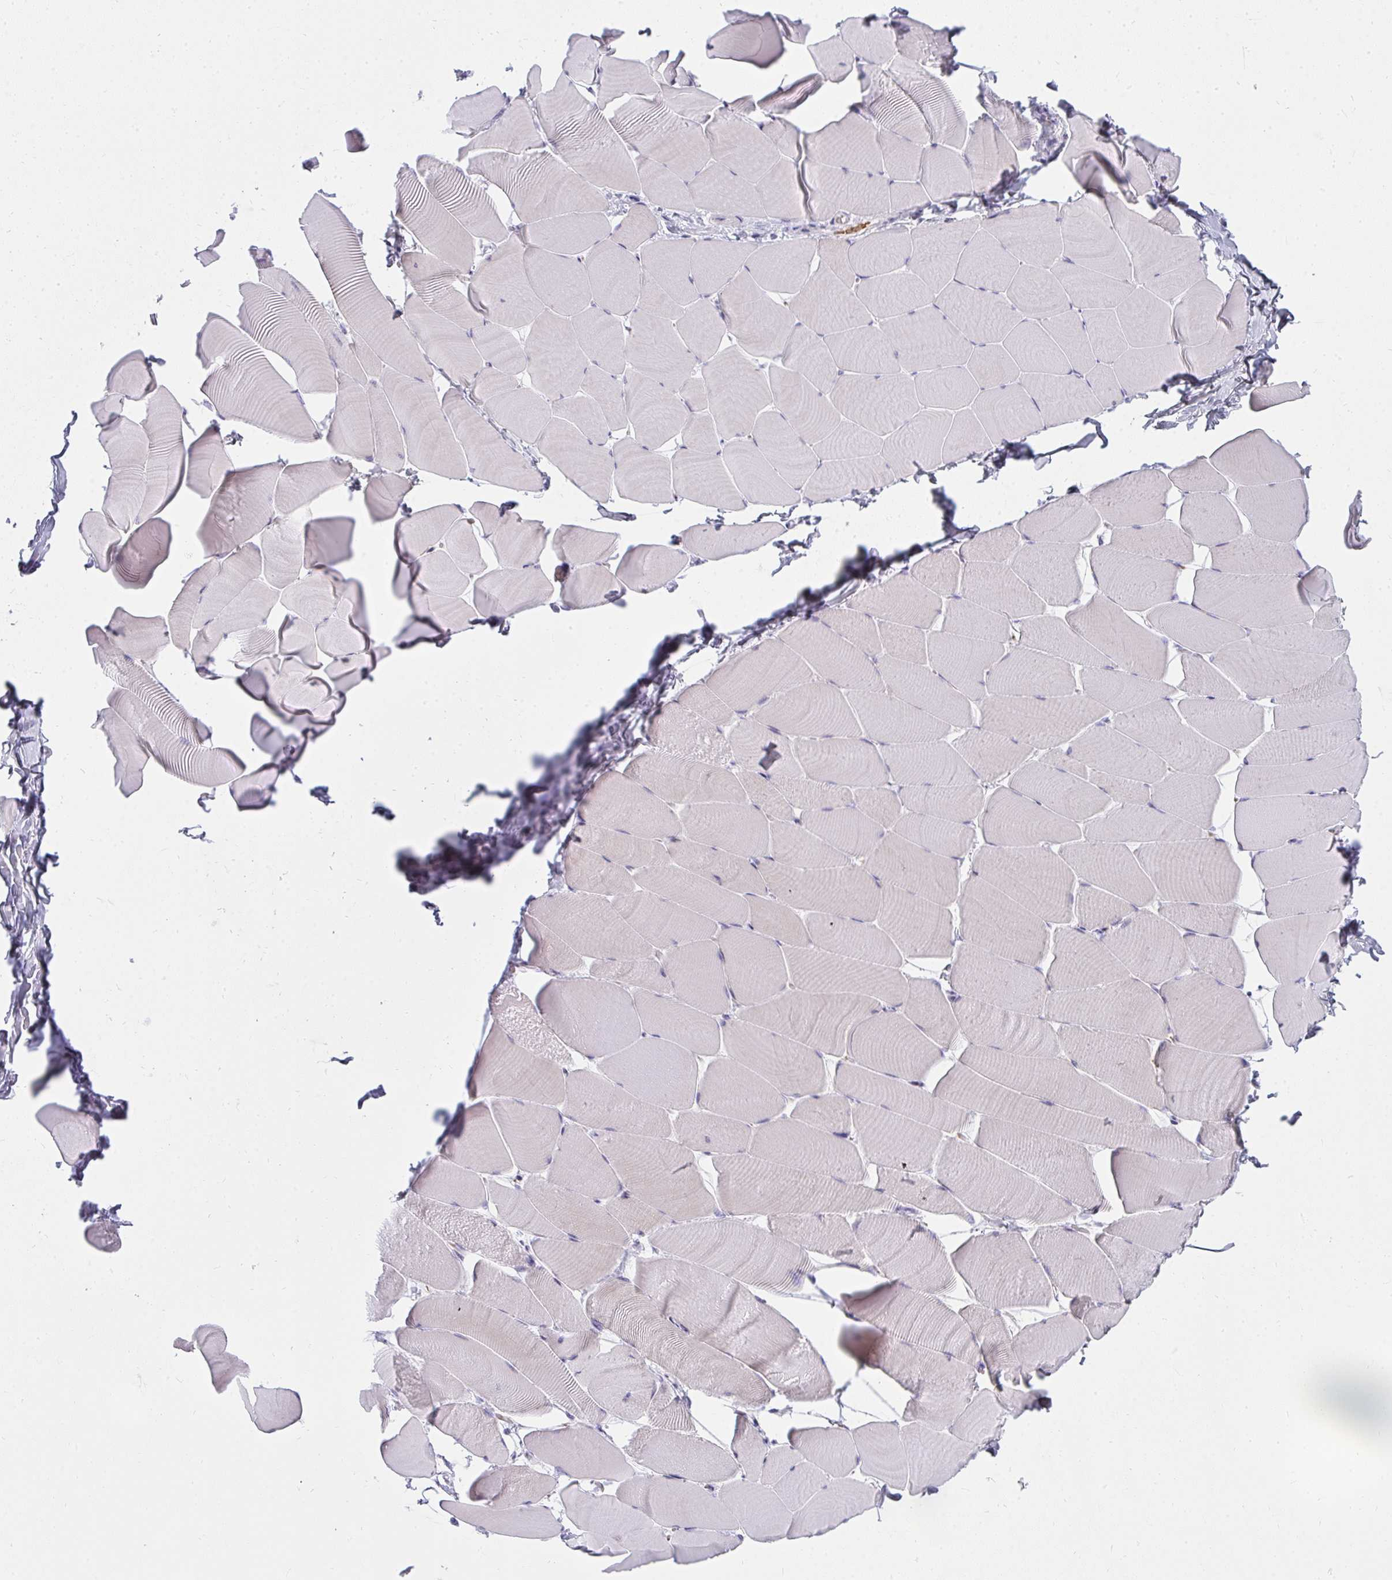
{"staining": {"intensity": "weak", "quantity": "<25%", "location": "cytoplasmic/membranous"}, "tissue": "skeletal muscle", "cell_type": "Myocytes", "image_type": "normal", "snomed": [{"axis": "morphology", "description": "Normal tissue, NOS"}, {"axis": "topography", "description": "Skeletal muscle"}], "caption": "Micrograph shows no protein expression in myocytes of unremarkable skeletal muscle.", "gene": "ZNF182", "patient": {"sex": "male", "age": 25}}